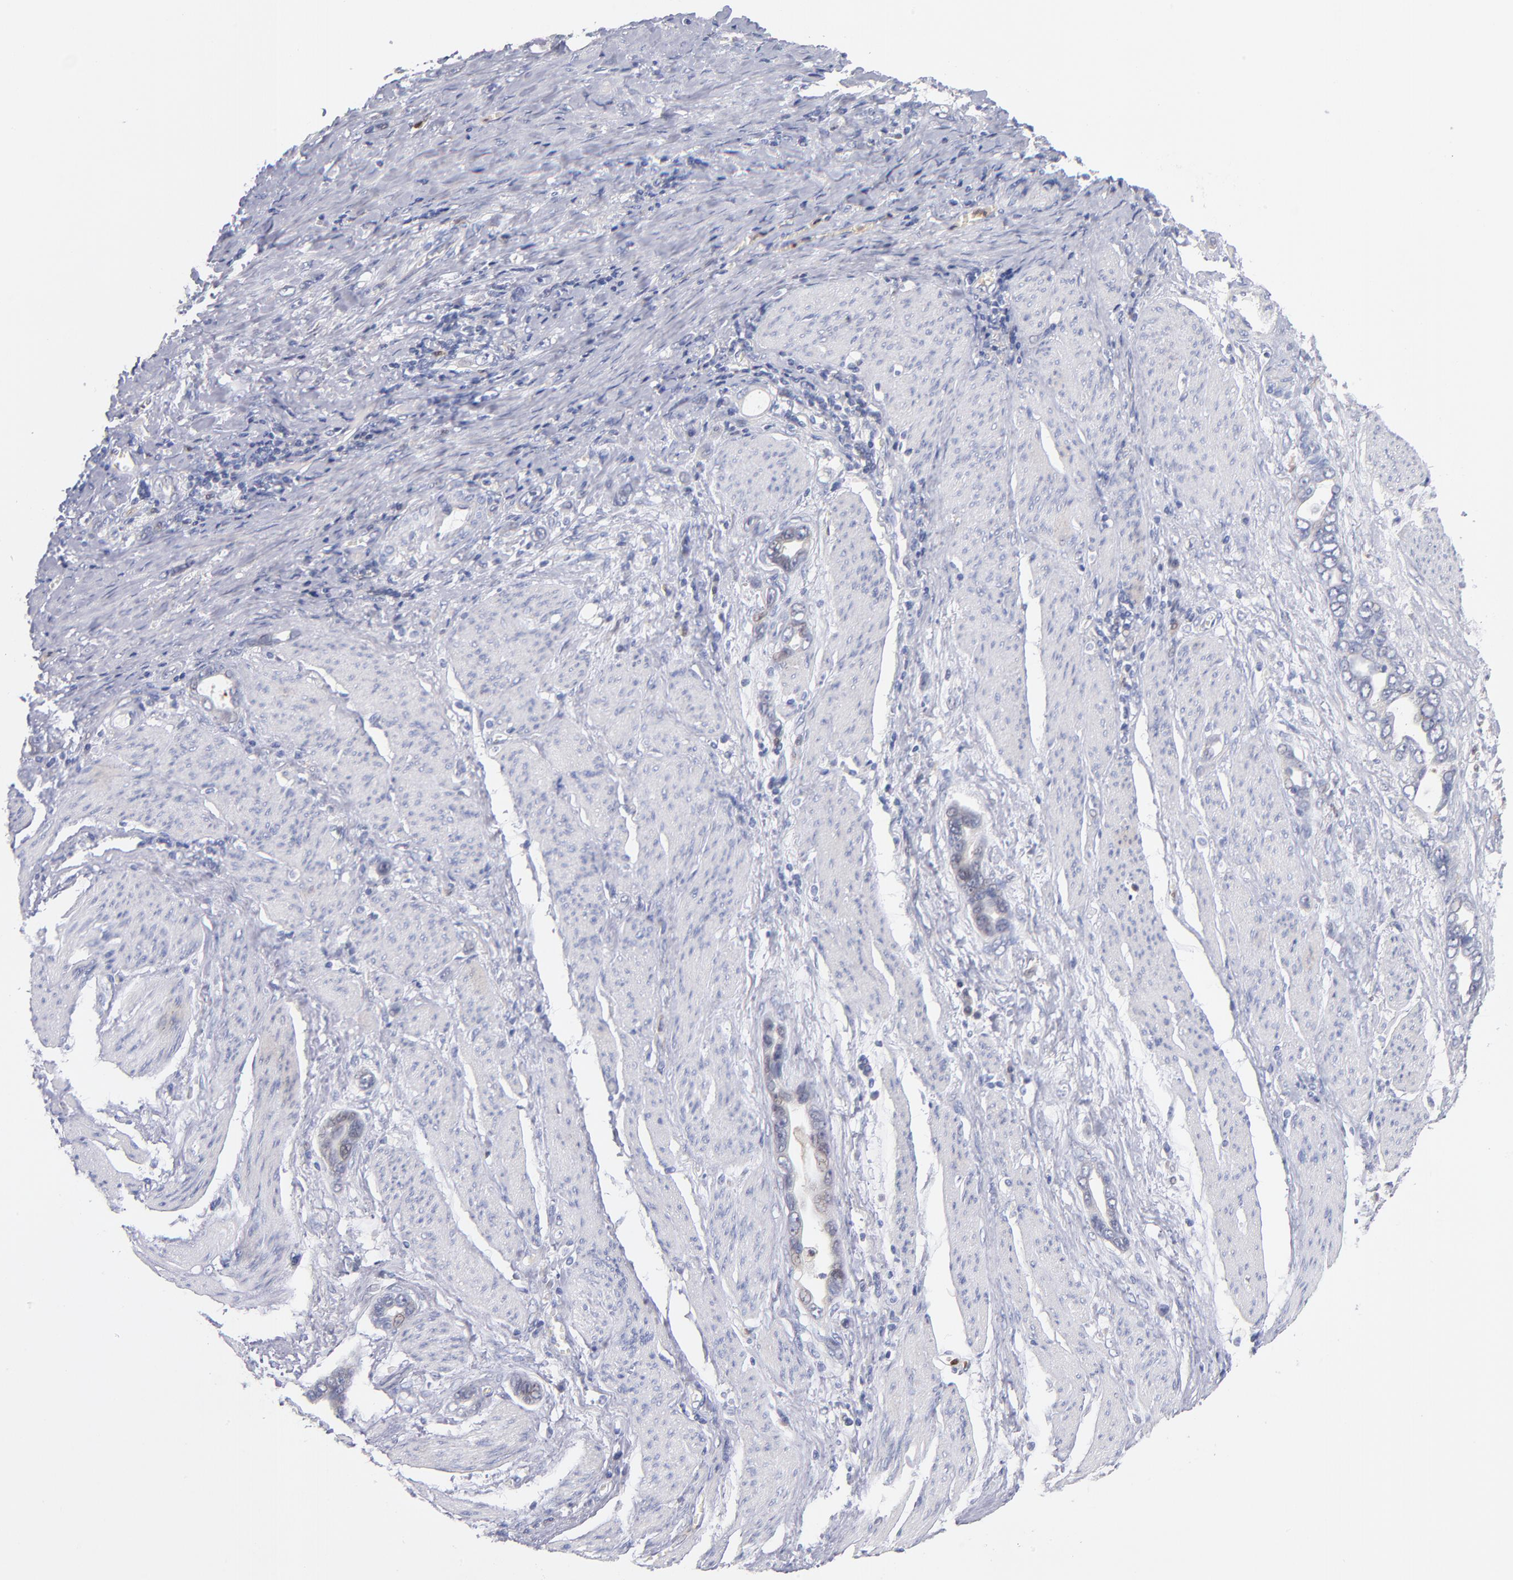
{"staining": {"intensity": "weak", "quantity": "<25%", "location": "cytoplasmic/membranous"}, "tissue": "stomach cancer", "cell_type": "Tumor cells", "image_type": "cancer", "snomed": [{"axis": "morphology", "description": "Adenocarcinoma, NOS"}, {"axis": "topography", "description": "Stomach"}], "caption": "DAB (3,3'-diaminobenzidine) immunohistochemical staining of adenocarcinoma (stomach) shows no significant expression in tumor cells.", "gene": "BID", "patient": {"sex": "male", "age": 78}}